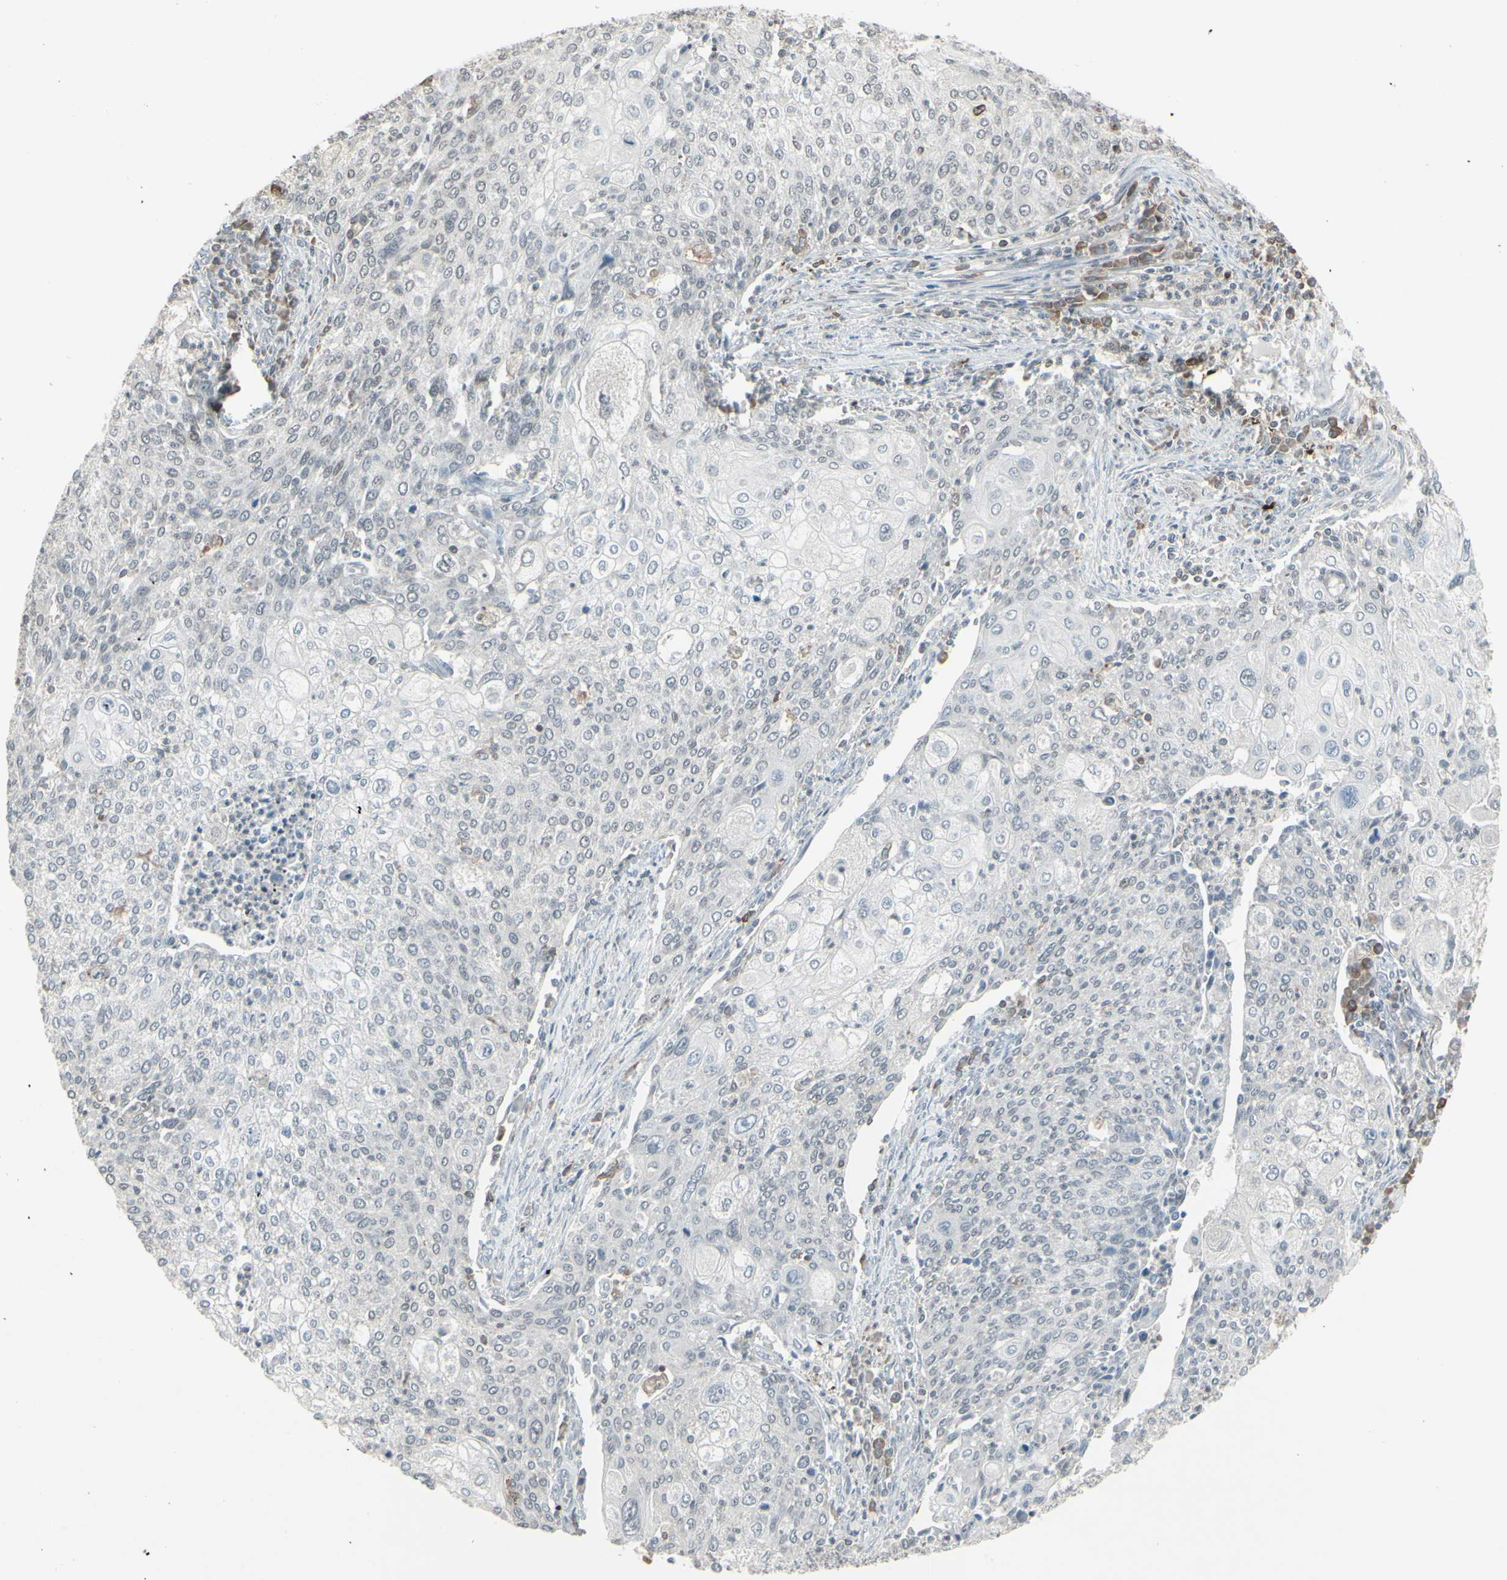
{"staining": {"intensity": "negative", "quantity": "none", "location": "none"}, "tissue": "cervical cancer", "cell_type": "Tumor cells", "image_type": "cancer", "snomed": [{"axis": "morphology", "description": "Squamous cell carcinoma, NOS"}, {"axis": "topography", "description": "Cervix"}], "caption": "Tumor cells show no significant positivity in squamous cell carcinoma (cervical).", "gene": "SAMSN1", "patient": {"sex": "female", "age": 40}}